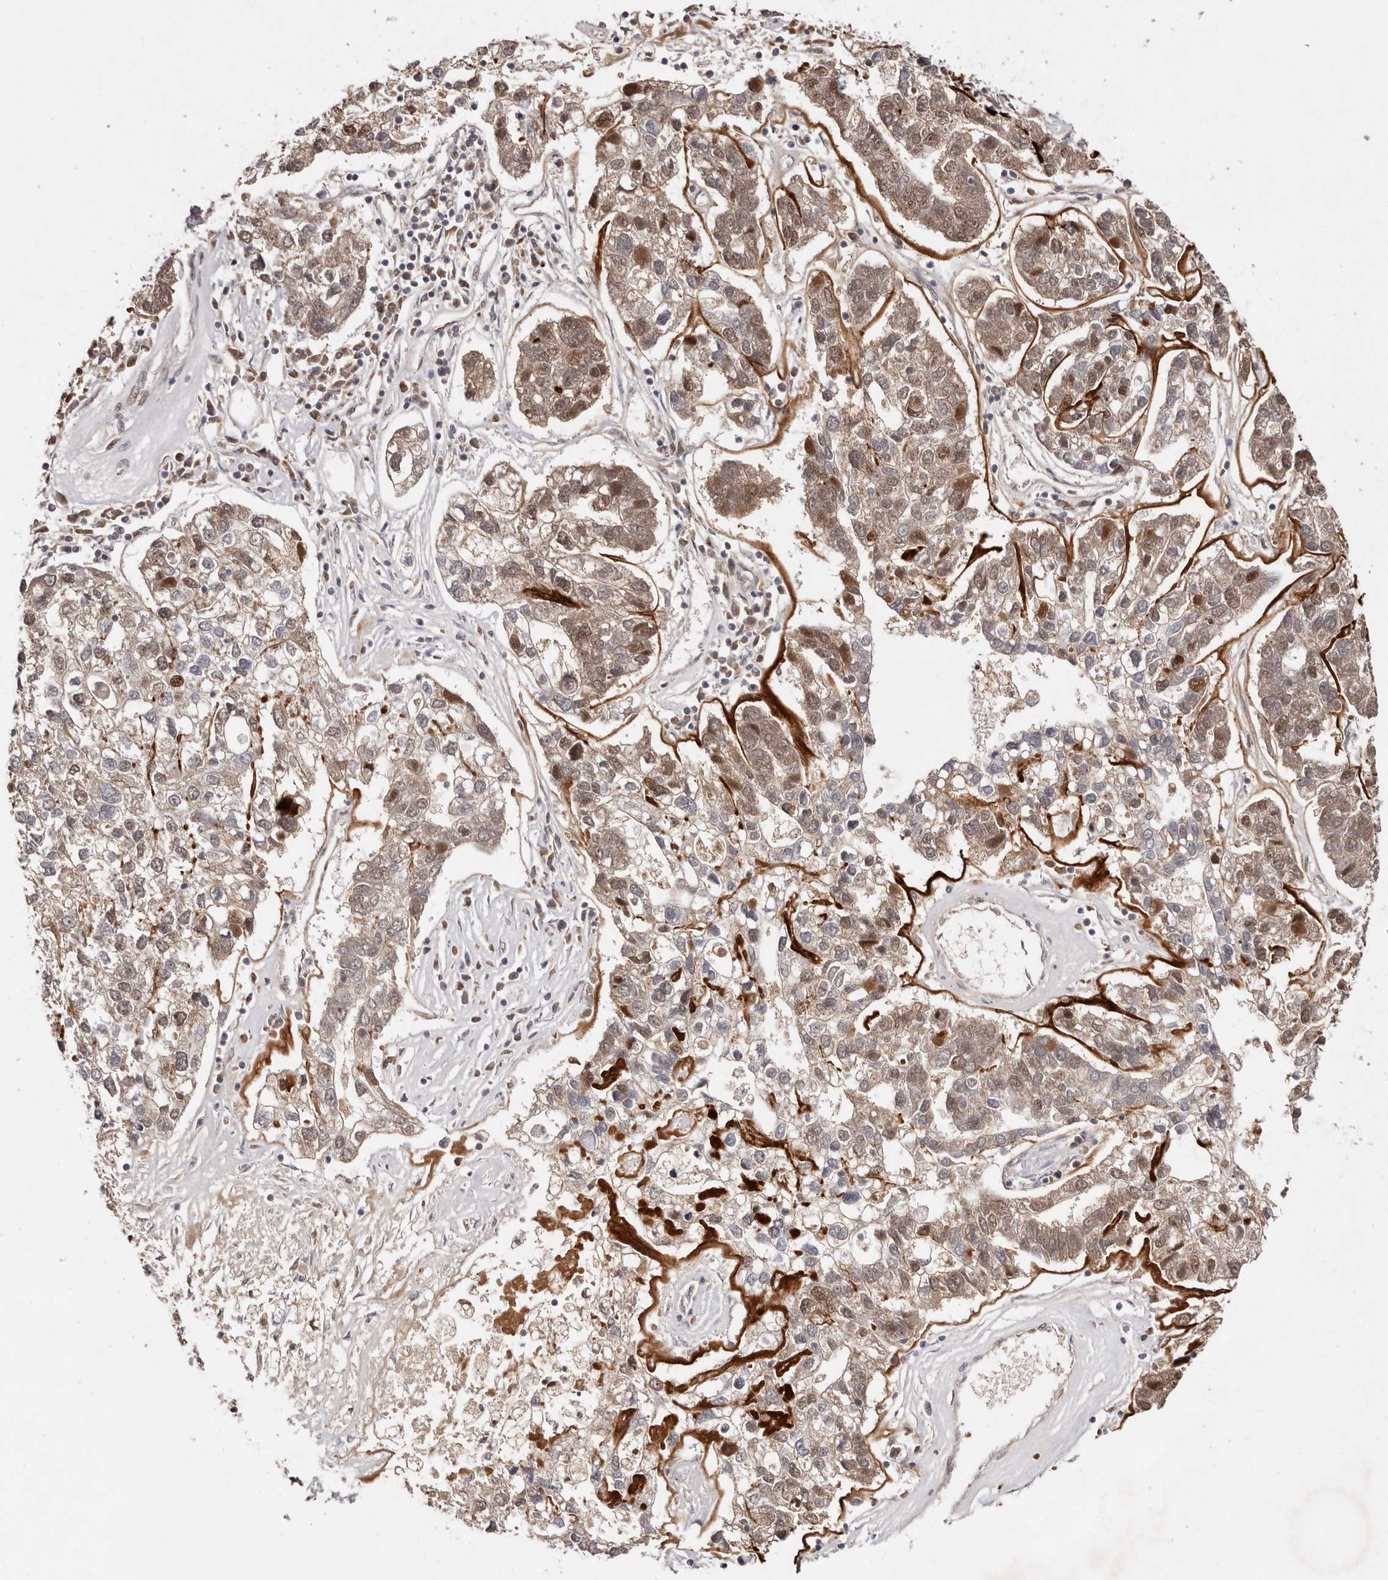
{"staining": {"intensity": "strong", "quantity": "25%-75%", "location": "cytoplasmic/membranous,nuclear"}, "tissue": "pancreatic cancer", "cell_type": "Tumor cells", "image_type": "cancer", "snomed": [{"axis": "morphology", "description": "Adenocarcinoma, NOS"}, {"axis": "topography", "description": "Pancreas"}], "caption": "Immunohistochemistry (DAB) staining of human pancreatic cancer displays strong cytoplasmic/membranous and nuclear protein expression in about 25%-75% of tumor cells.", "gene": "KLF7", "patient": {"sex": "female", "age": 61}}